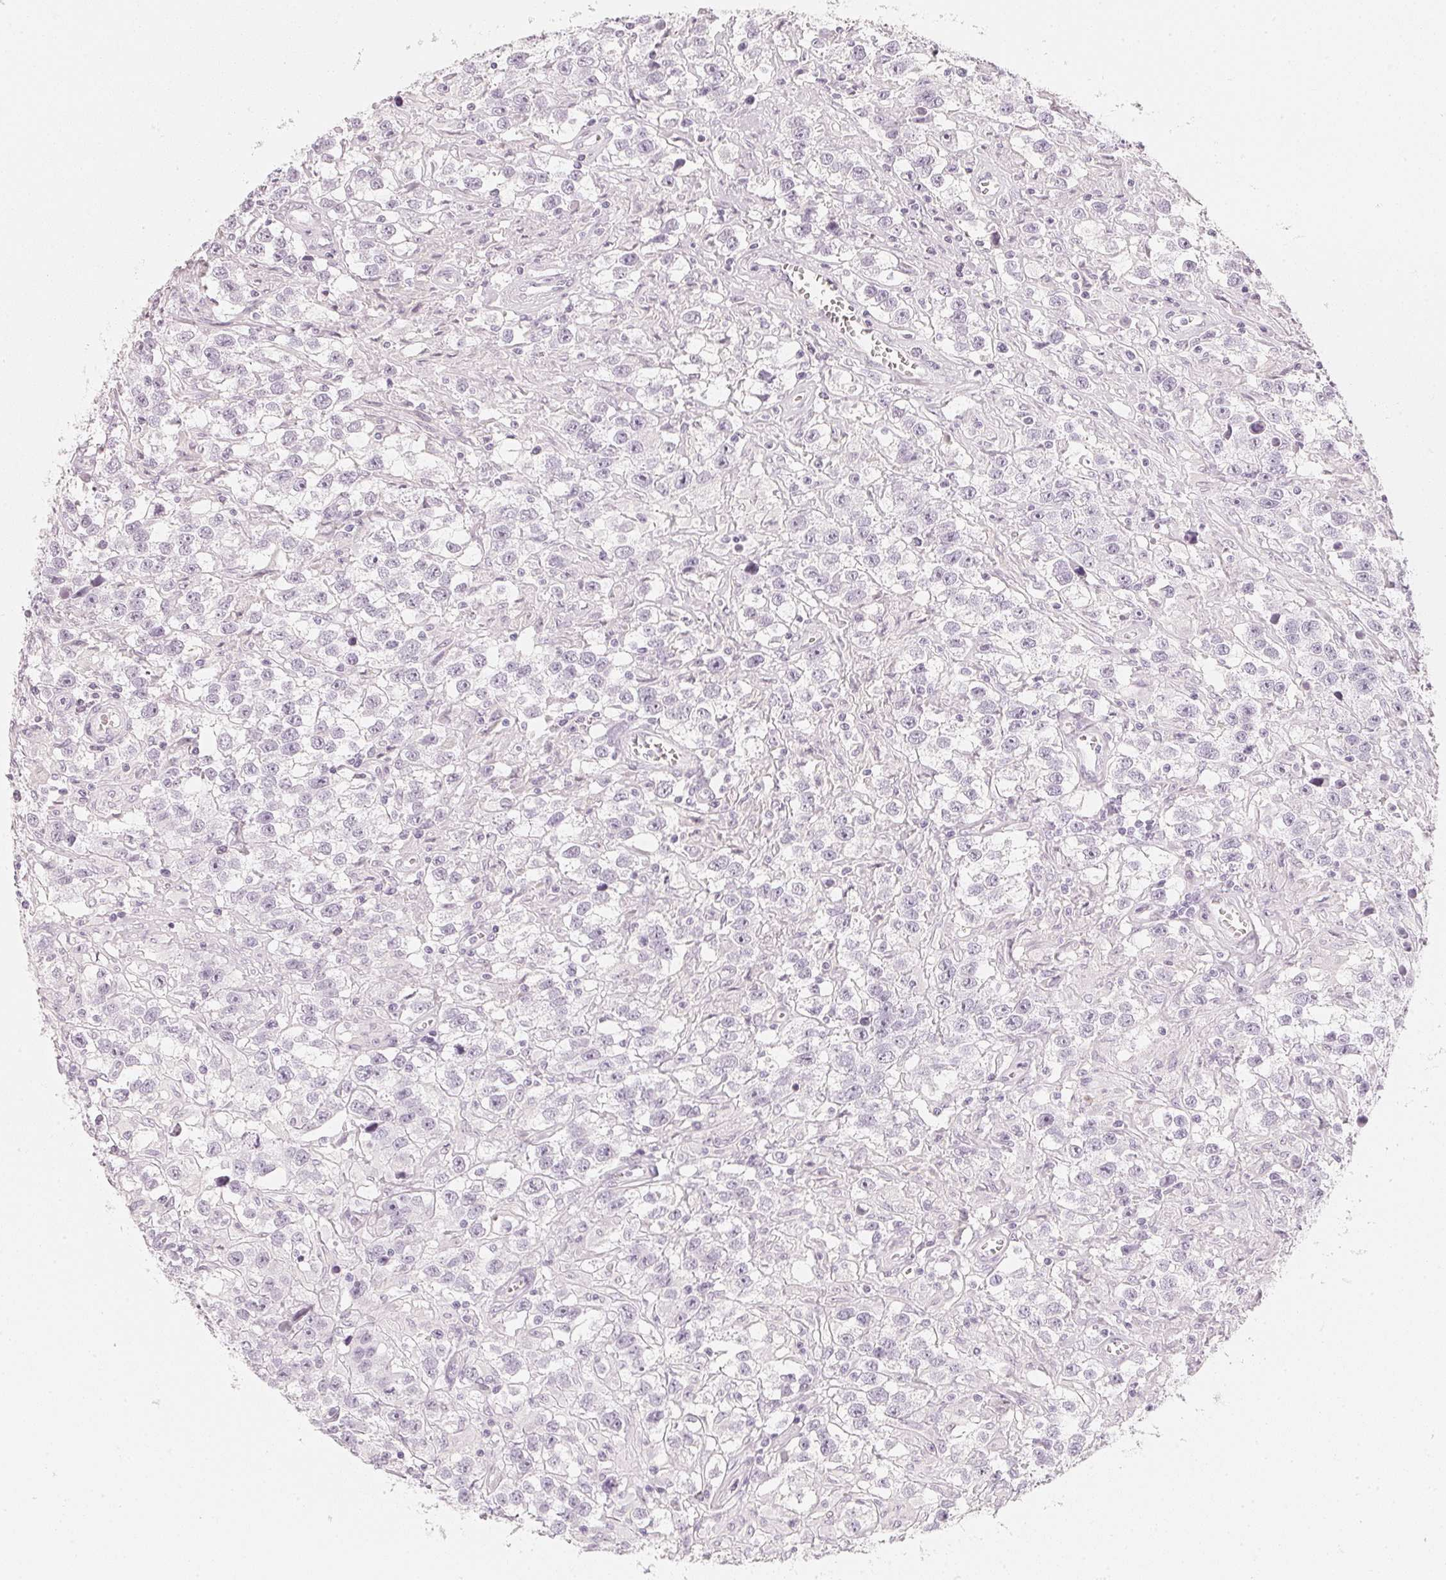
{"staining": {"intensity": "negative", "quantity": "none", "location": "none"}, "tissue": "testis cancer", "cell_type": "Tumor cells", "image_type": "cancer", "snomed": [{"axis": "morphology", "description": "Seminoma, NOS"}, {"axis": "topography", "description": "Testis"}], "caption": "A high-resolution photomicrograph shows immunohistochemistry (IHC) staining of testis seminoma, which shows no significant positivity in tumor cells.", "gene": "SLC22A8", "patient": {"sex": "male", "age": 43}}